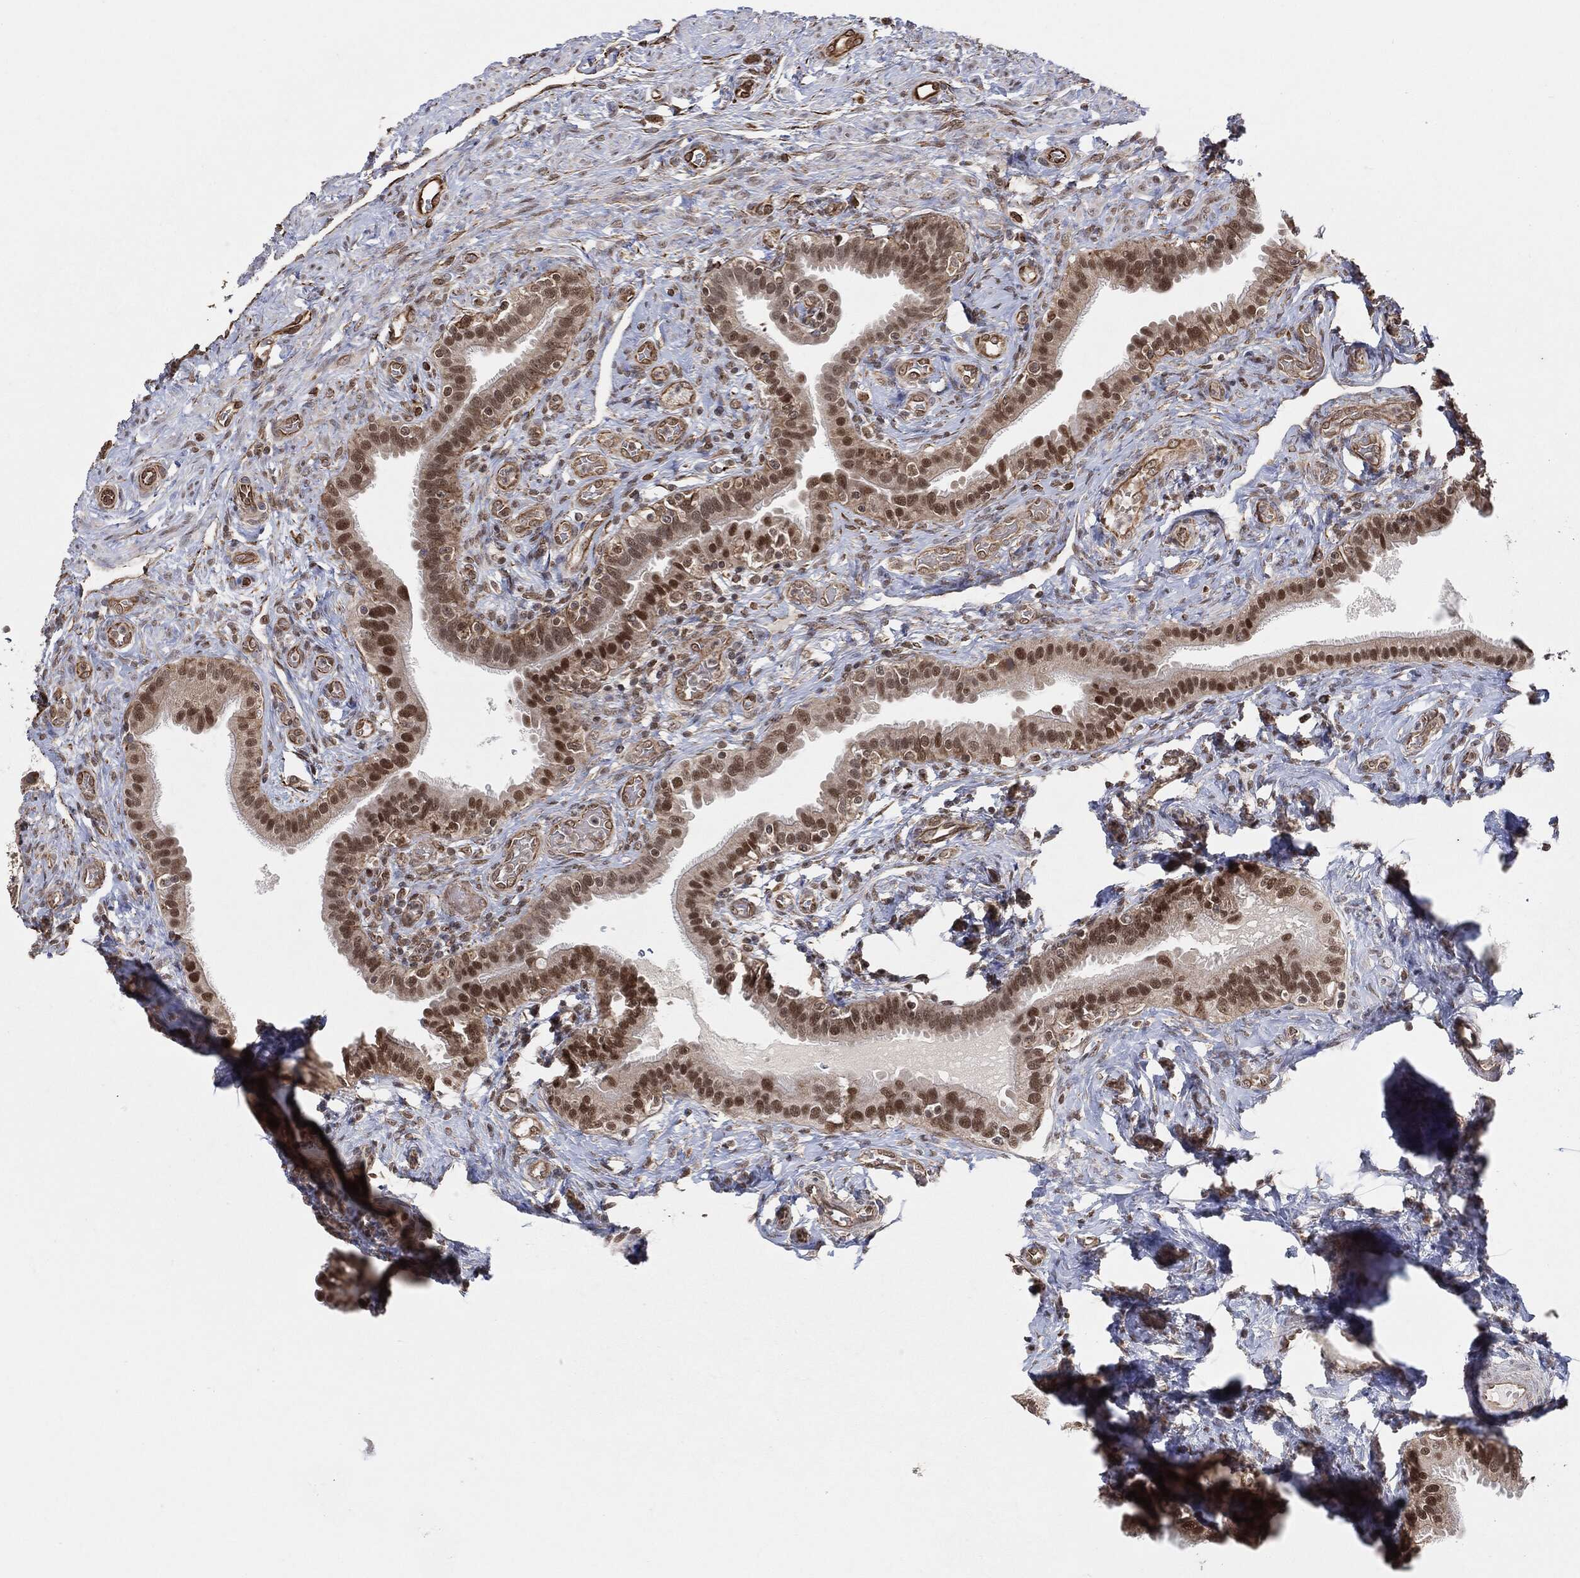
{"staining": {"intensity": "strong", "quantity": "<25%", "location": "nuclear"}, "tissue": "fallopian tube", "cell_type": "Glandular cells", "image_type": "normal", "snomed": [{"axis": "morphology", "description": "Normal tissue, NOS"}, {"axis": "topography", "description": "Fallopian tube"}], "caption": "Immunohistochemical staining of benign human fallopian tube reveals <25% levels of strong nuclear protein expression in about <25% of glandular cells.", "gene": "TP53RK", "patient": {"sex": "female", "age": 41}}